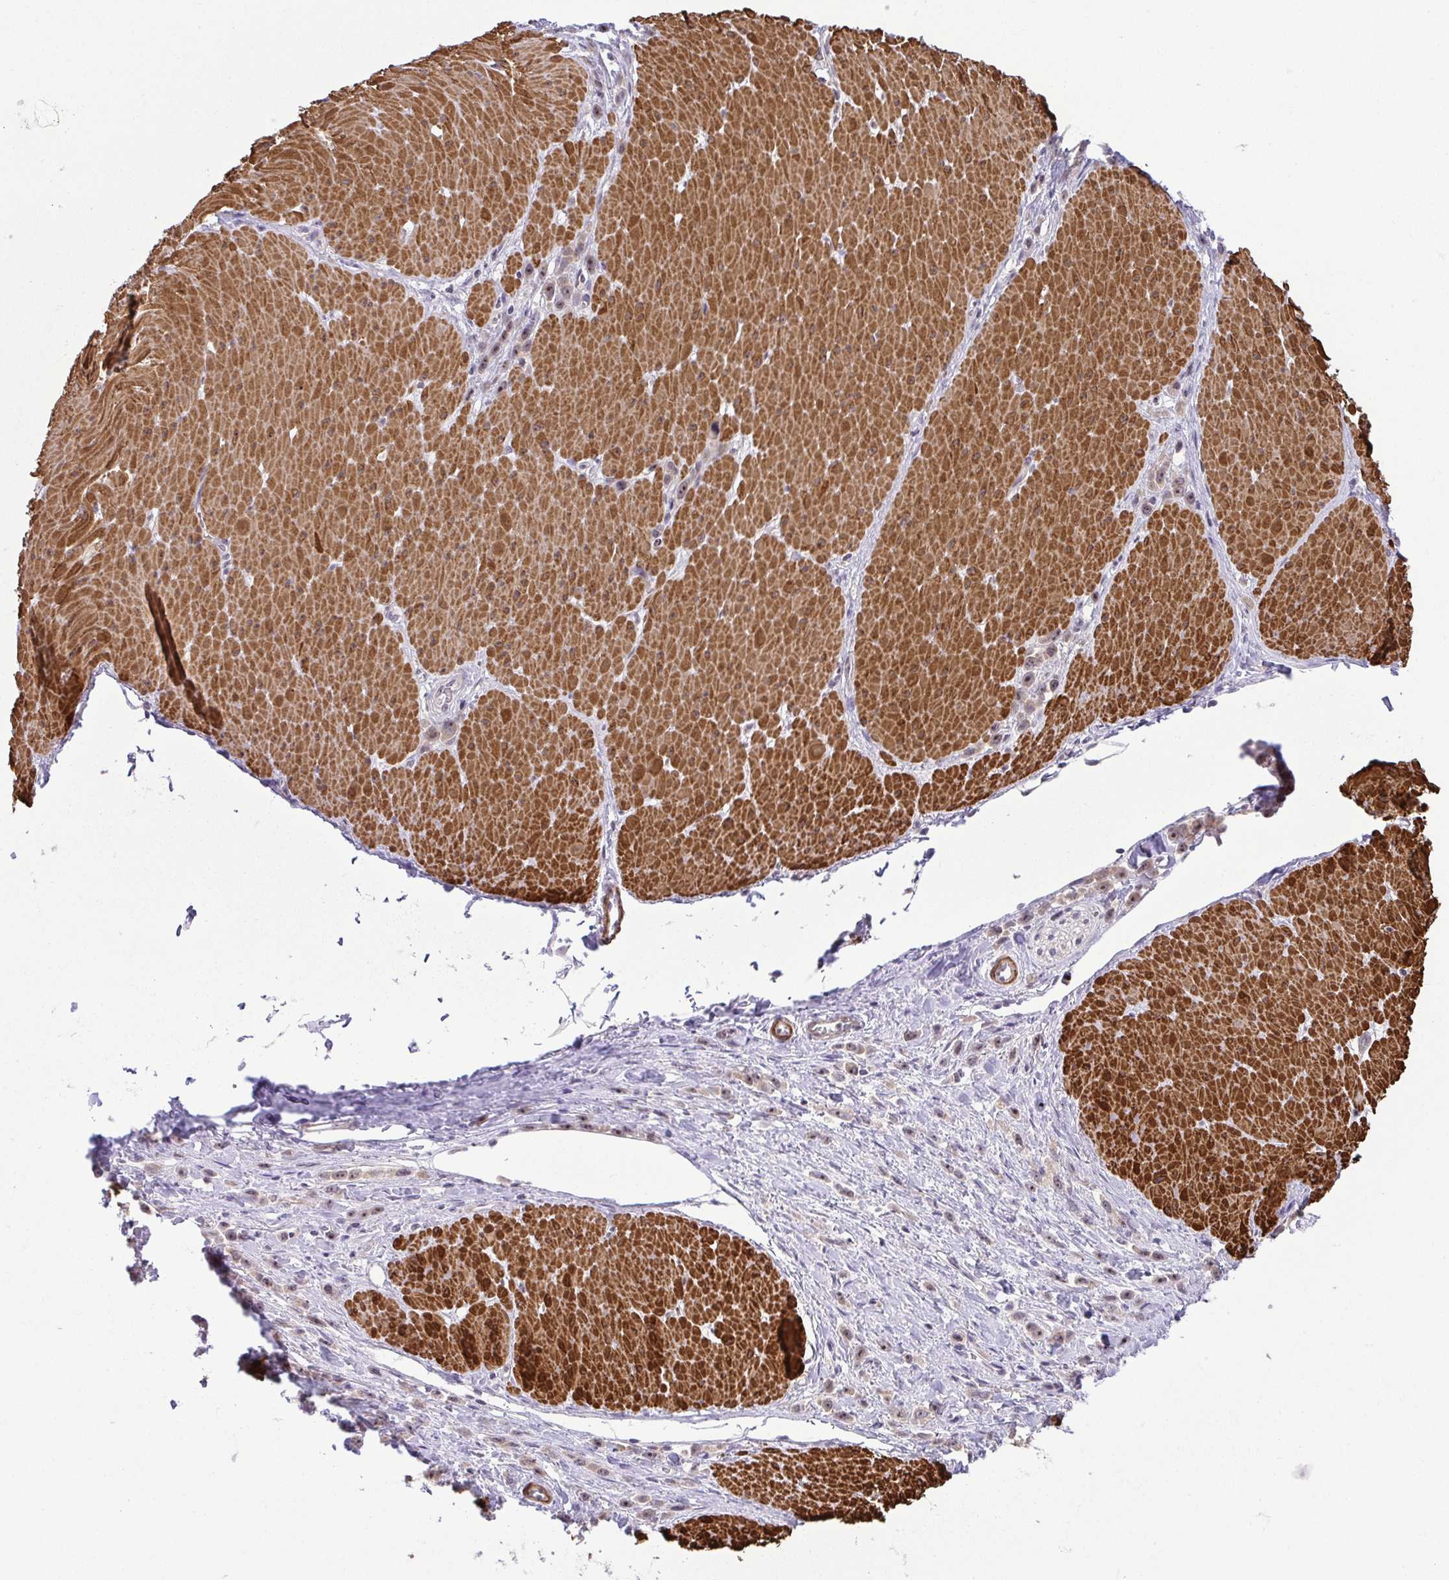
{"staining": {"intensity": "weak", "quantity": "25%-75%", "location": "nuclear"}, "tissue": "stomach cancer", "cell_type": "Tumor cells", "image_type": "cancer", "snomed": [{"axis": "morphology", "description": "Adenocarcinoma, NOS"}, {"axis": "topography", "description": "Stomach"}], "caption": "Tumor cells display low levels of weak nuclear staining in approximately 25%-75% of cells in stomach cancer.", "gene": "RSL24D1", "patient": {"sex": "male", "age": 47}}